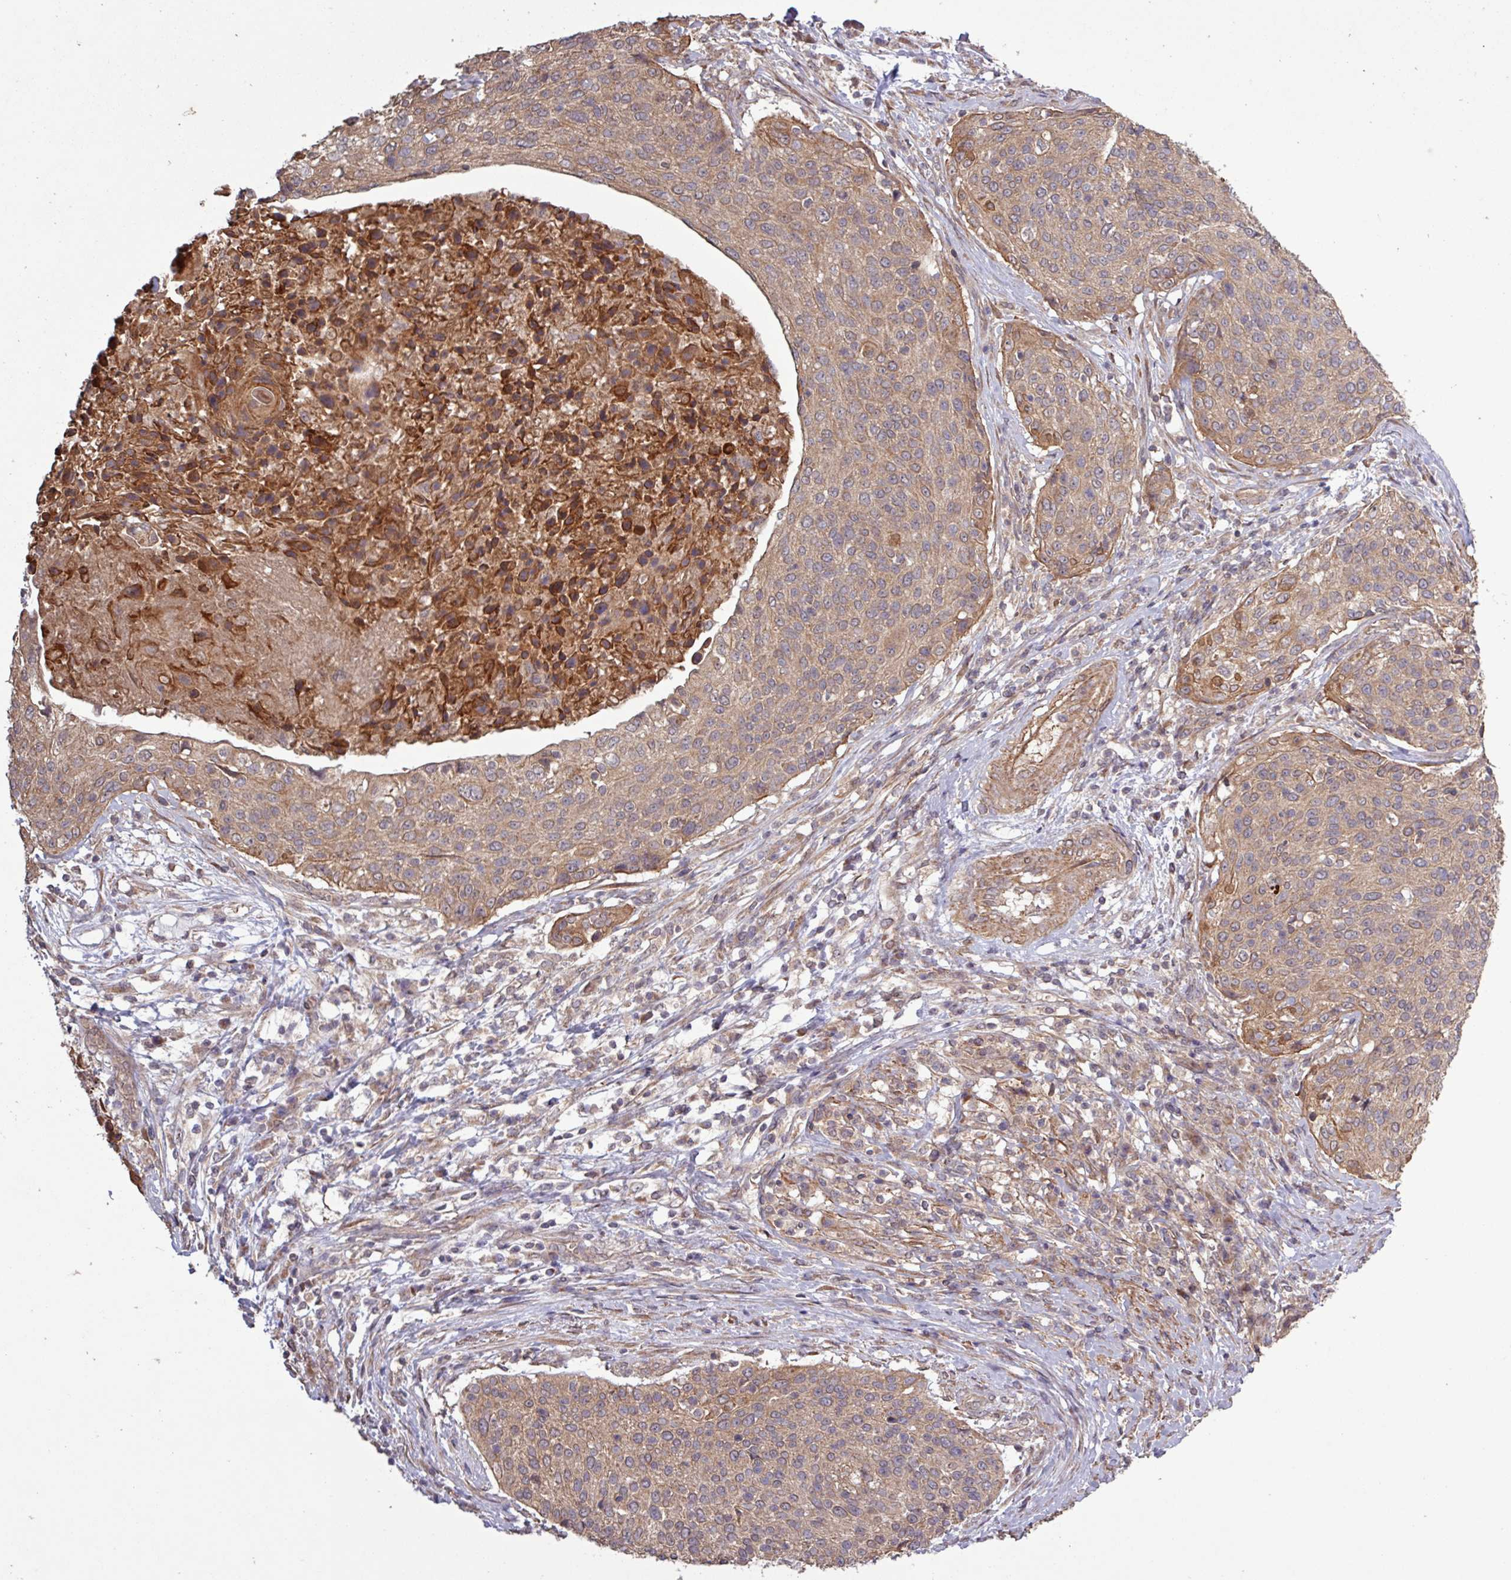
{"staining": {"intensity": "moderate", "quantity": ">75%", "location": "cytoplasmic/membranous"}, "tissue": "cervical cancer", "cell_type": "Tumor cells", "image_type": "cancer", "snomed": [{"axis": "morphology", "description": "Squamous cell carcinoma, NOS"}, {"axis": "topography", "description": "Cervix"}], "caption": "A histopathology image showing moderate cytoplasmic/membranous expression in approximately >75% of tumor cells in squamous cell carcinoma (cervical), as visualized by brown immunohistochemical staining.", "gene": "TRABD2A", "patient": {"sex": "female", "age": 31}}